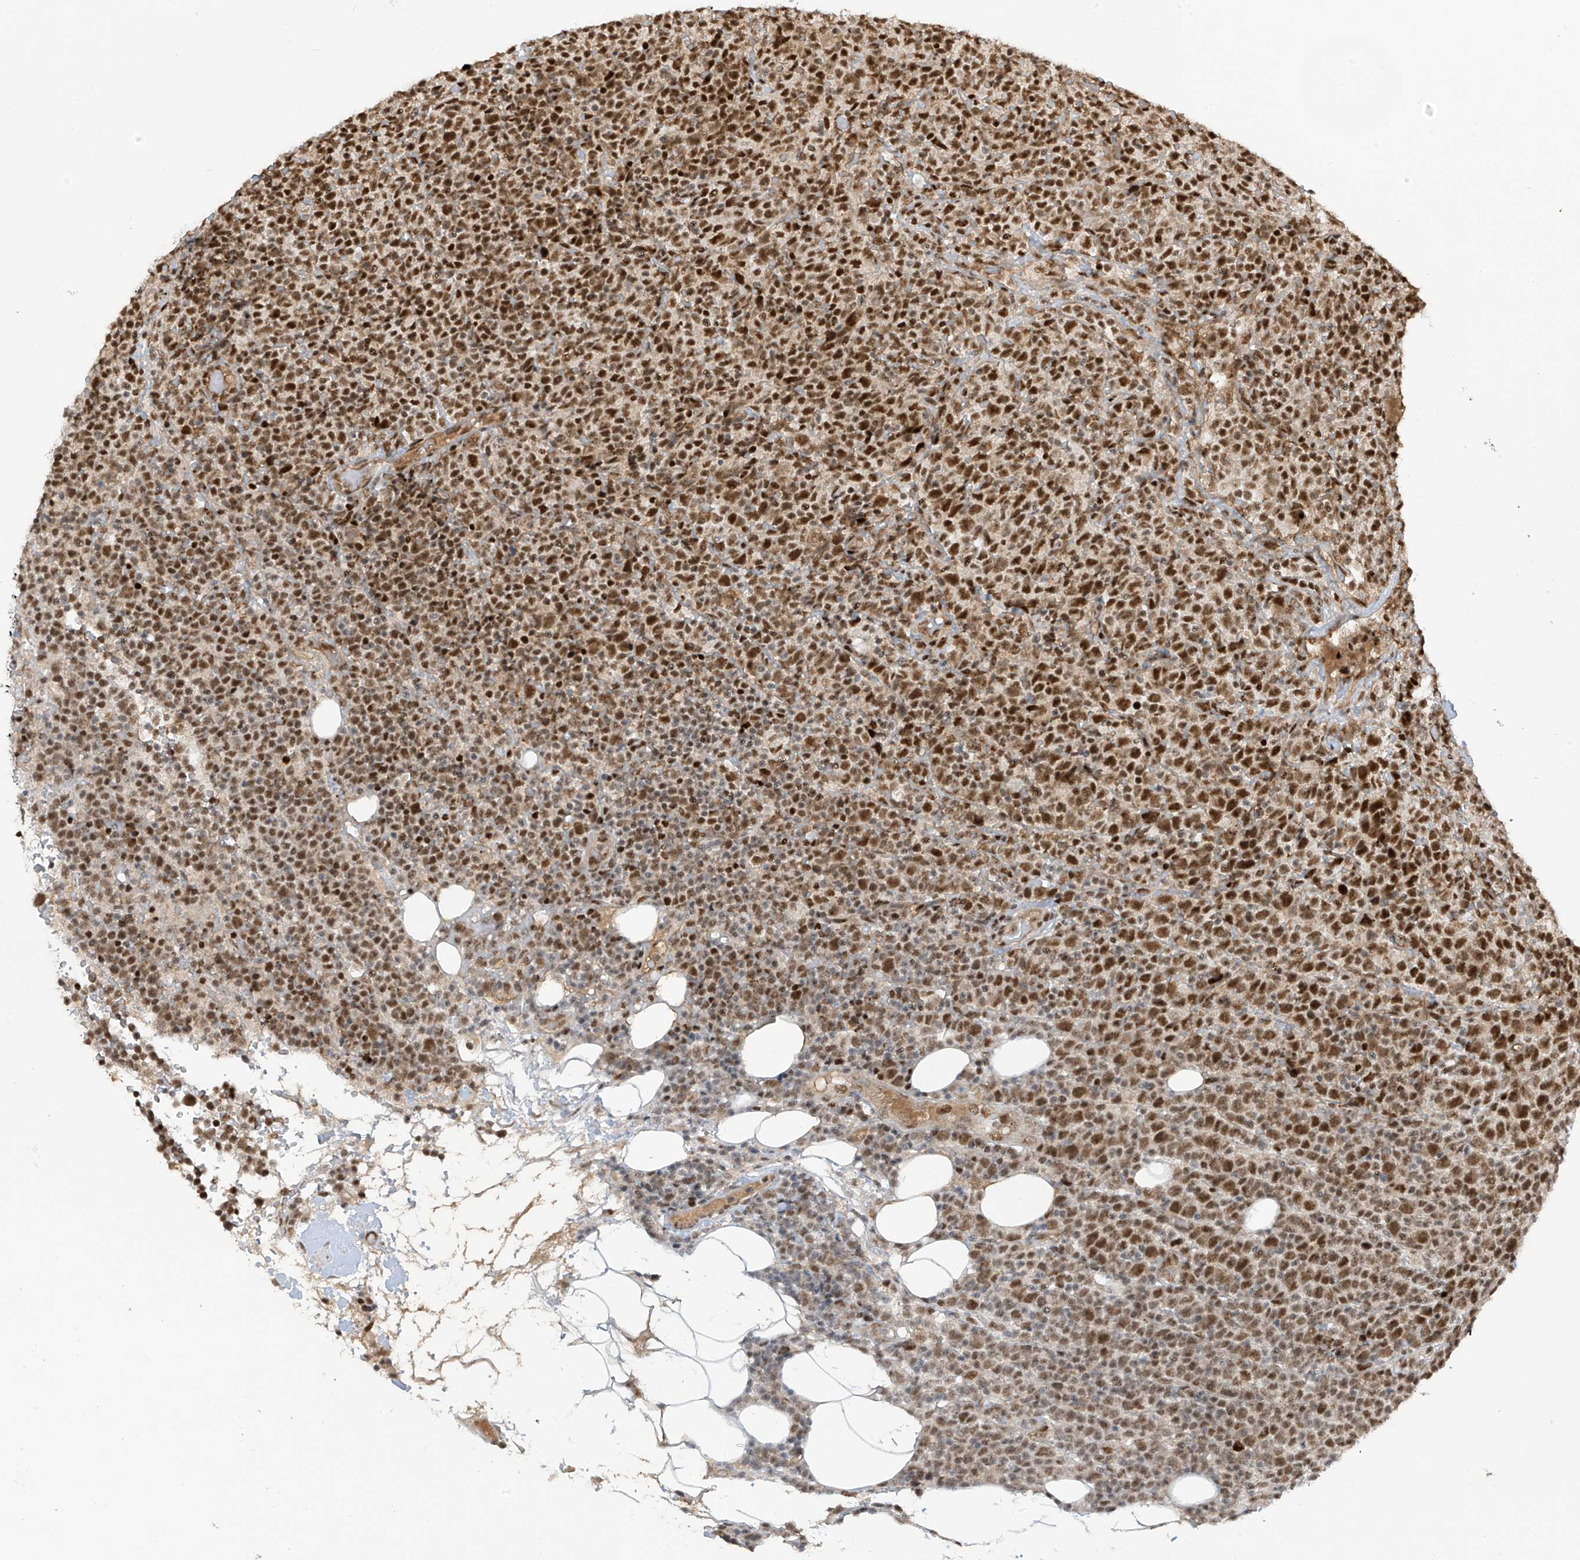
{"staining": {"intensity": "strong", "quantity": ">75%", "location": "nuclear"}, "tissue": "lymphoma", "cell_type": "Tumor cells", "image_type": "cancer", "snomed": [{"axis": "morphology", "description": "Malignant lymphoma, non-Hodgkin's type, High grade"}, {"axis": "topography", "description": "Lymph node"}], "caption": "An image of malignant lymphoma, non-Hodgkin's type (high-grade) stained for a protein demonstrates strong nuclear brown staining in tumor cells.", "gene": "ARHGEF3", "patient": {"sex": "male", "age": 61}}